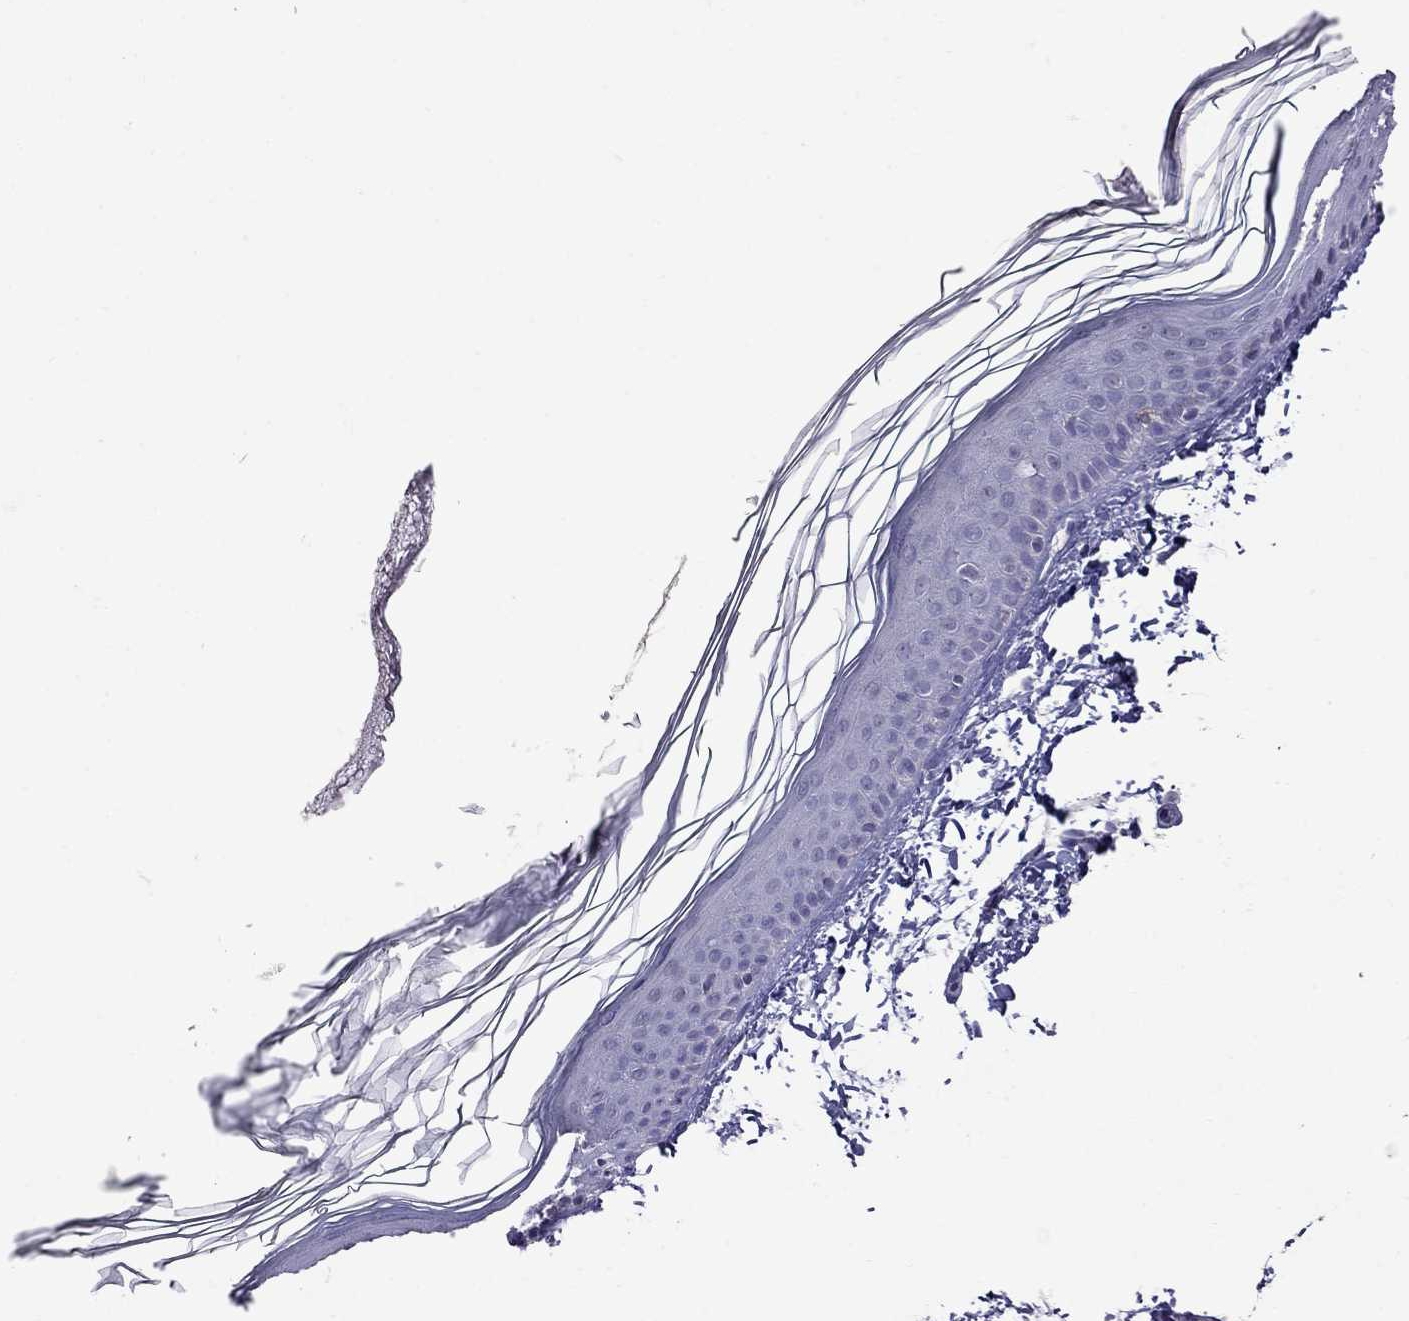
{"staining": {"intensity": "negative", "quantity": "none", "location": "none"}, "tissue": "skin", "cell_type": "Fibroblasts", "image_type": "normal", "snomed": [{"axis": "morphology", "description": "Normal tissue, NOS"}, {"axis": "topography", "description": "Skin"}], "caption": "Protein analysis of normal skin shows no significant positivity in fibroblasts. (Stains: DAB immunohistochemistry with hematoxylin counter stain, Microscopy: brightfield microscopy at high magnification).", "gene": "CD8B", "patient": {"sex": "female", "age": 62}}